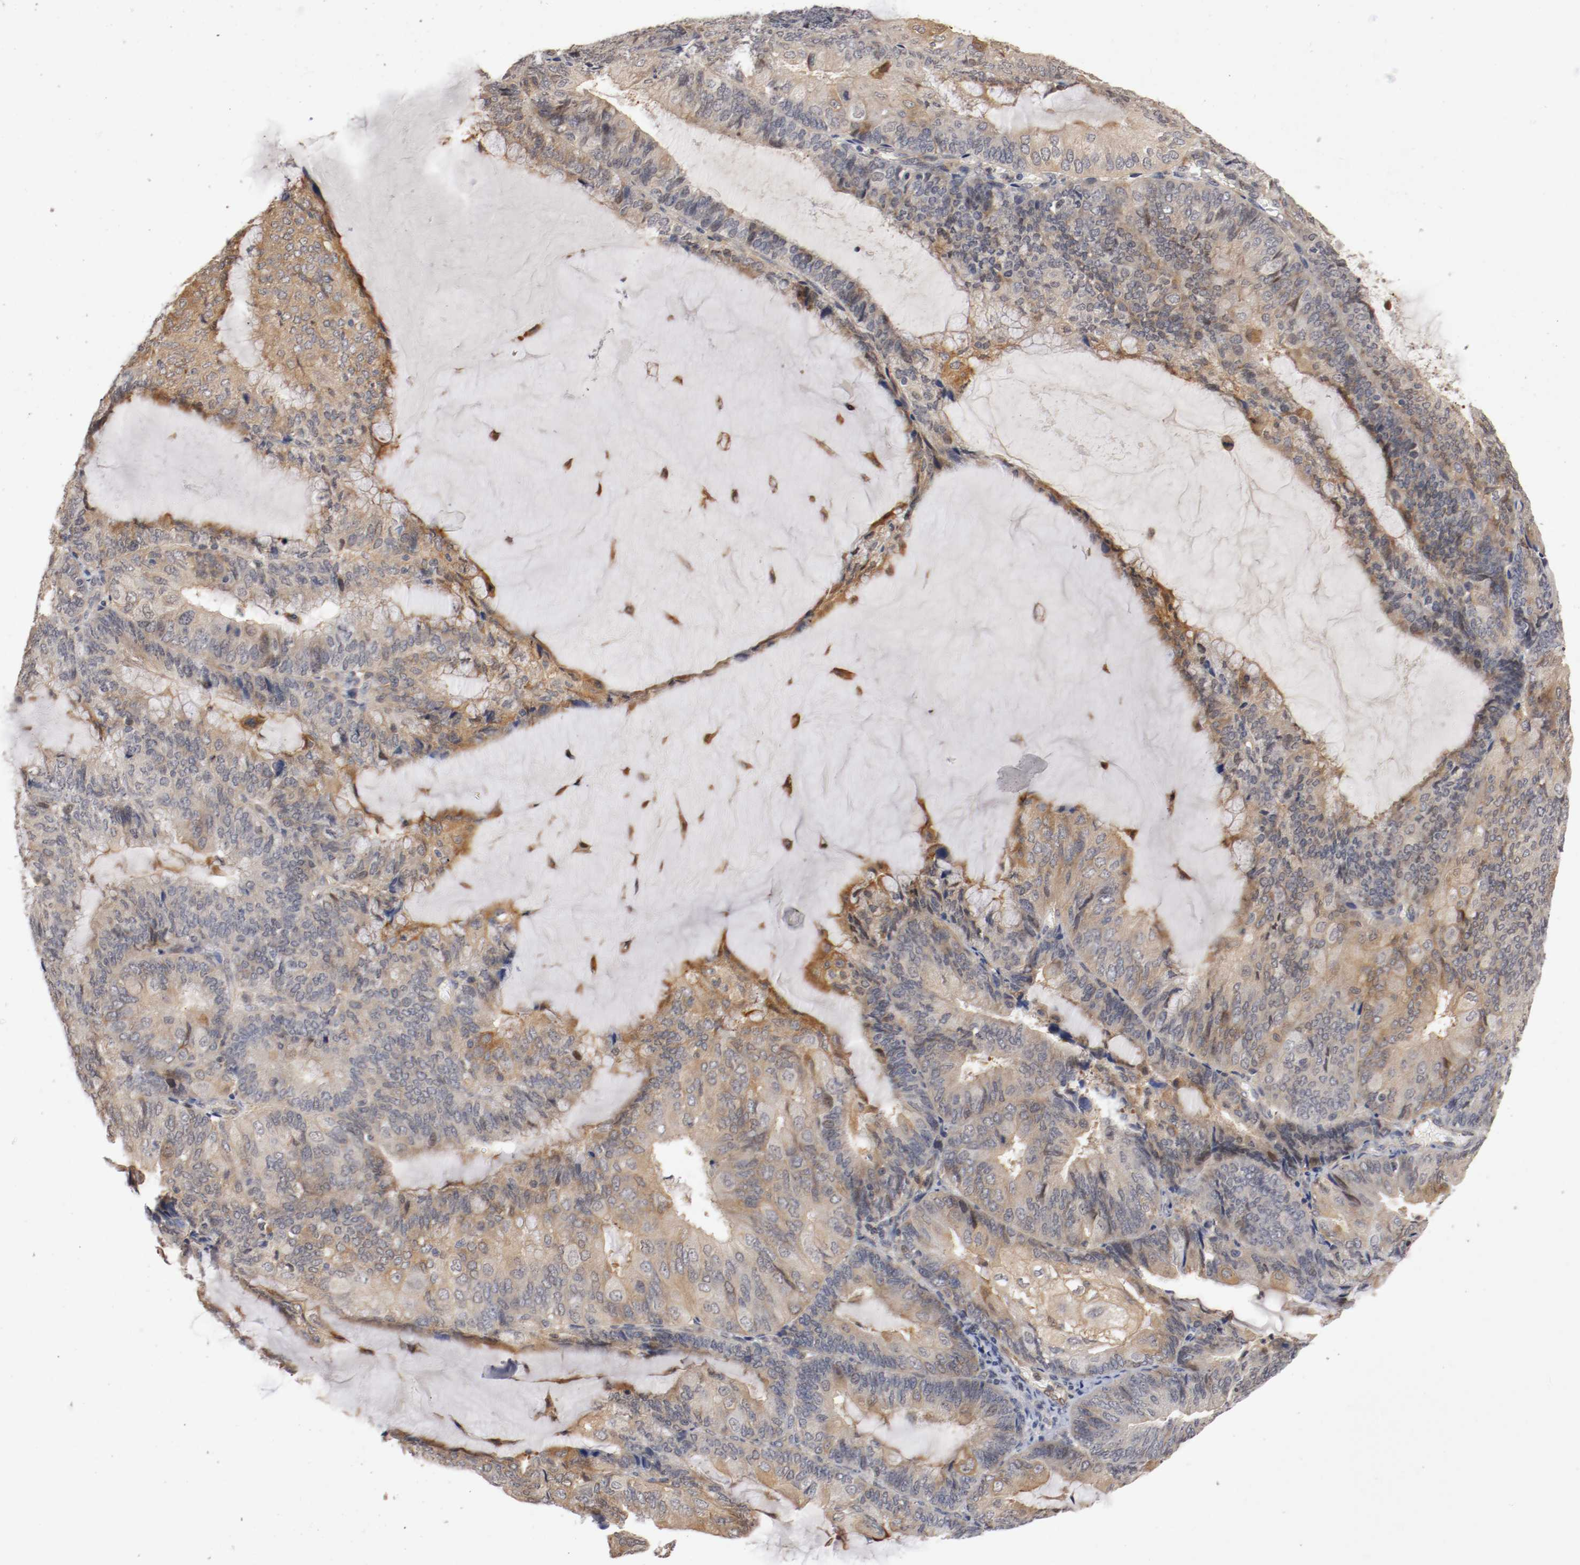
{"staining": {"intensity": "weak", "quantity": "25%-75%", "location": "cytoplasmic/membranous"}, "tissue": "endometrial cancer", "cell_type": "Tumor cells", "image_type": "cancer", "snomed": [{"axis": "morphology", "description": "Adenocarcinoma, NOS"}, {"axis": "topography", "description": "Endometrium"}], "caption": "Tumor cells exhibit low levels of weak cytoplasmic/membranous expression in about 25%-75% of cells in endometrial cancer.", "gene": "RBM23", "patient": {"sex": "female", "age": 81}}